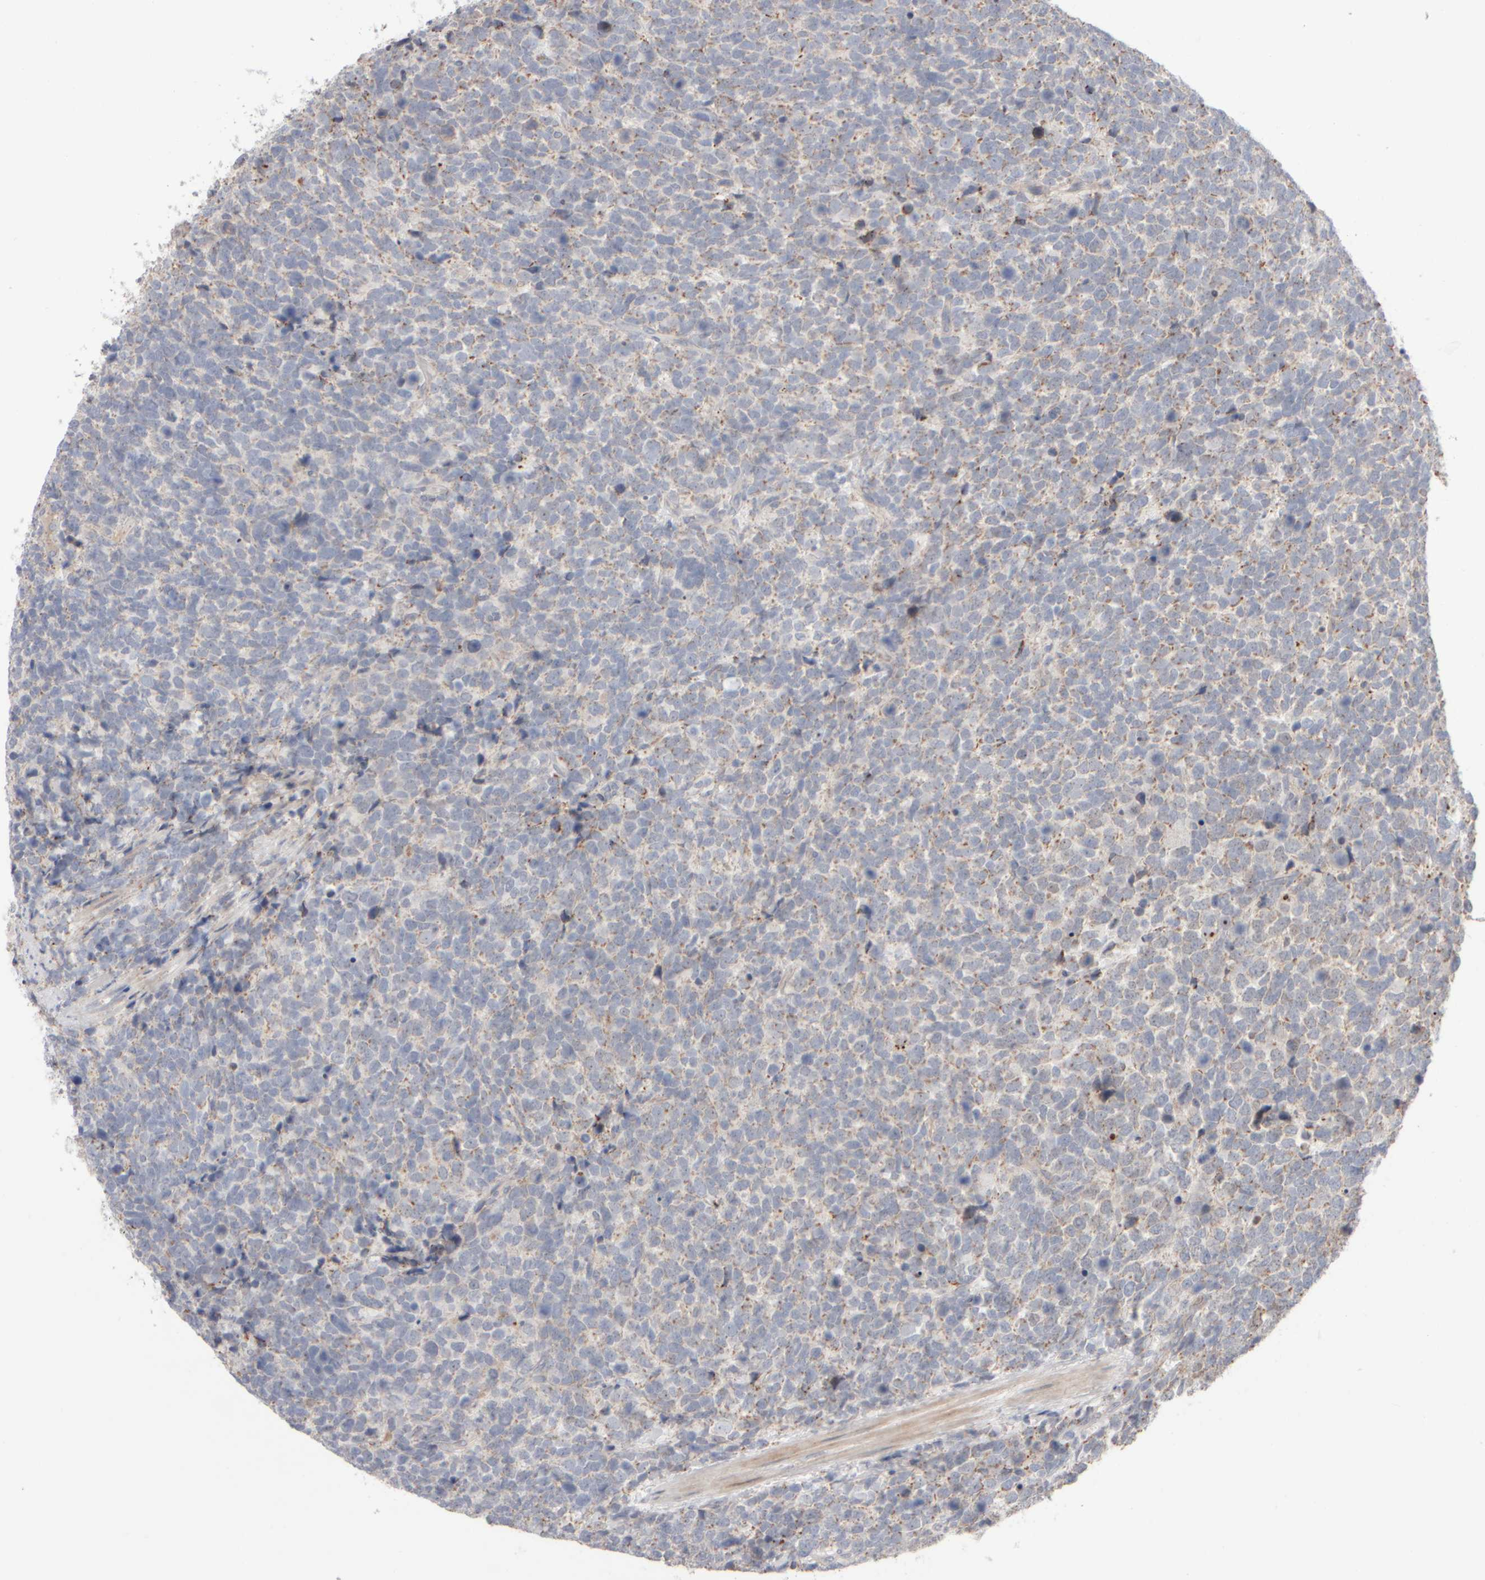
{"staining": {"intensity": "weak", "quantity": "25%-75%", "location": "cytoplasmic/membranous"}, "tissue": "urothelial cancer", "cell_type": "Tumor cells", "image_type": "cancer", "snomed": [{"axis": "morphology", "description": "Urothelial carcinoma, High grade"}, {"axis": "topography", "description": "Urinary bladder"}], "caption": "A photomicrograph showing weak cytoplasmic/membranous expression in approximately 25%-75% of tumor cells in high-grade urothelial carcinoma, as visualized by brown immunohistochemical staining.", "gene": "CHADL", "patient": {"sex": "female", "age": 82}}